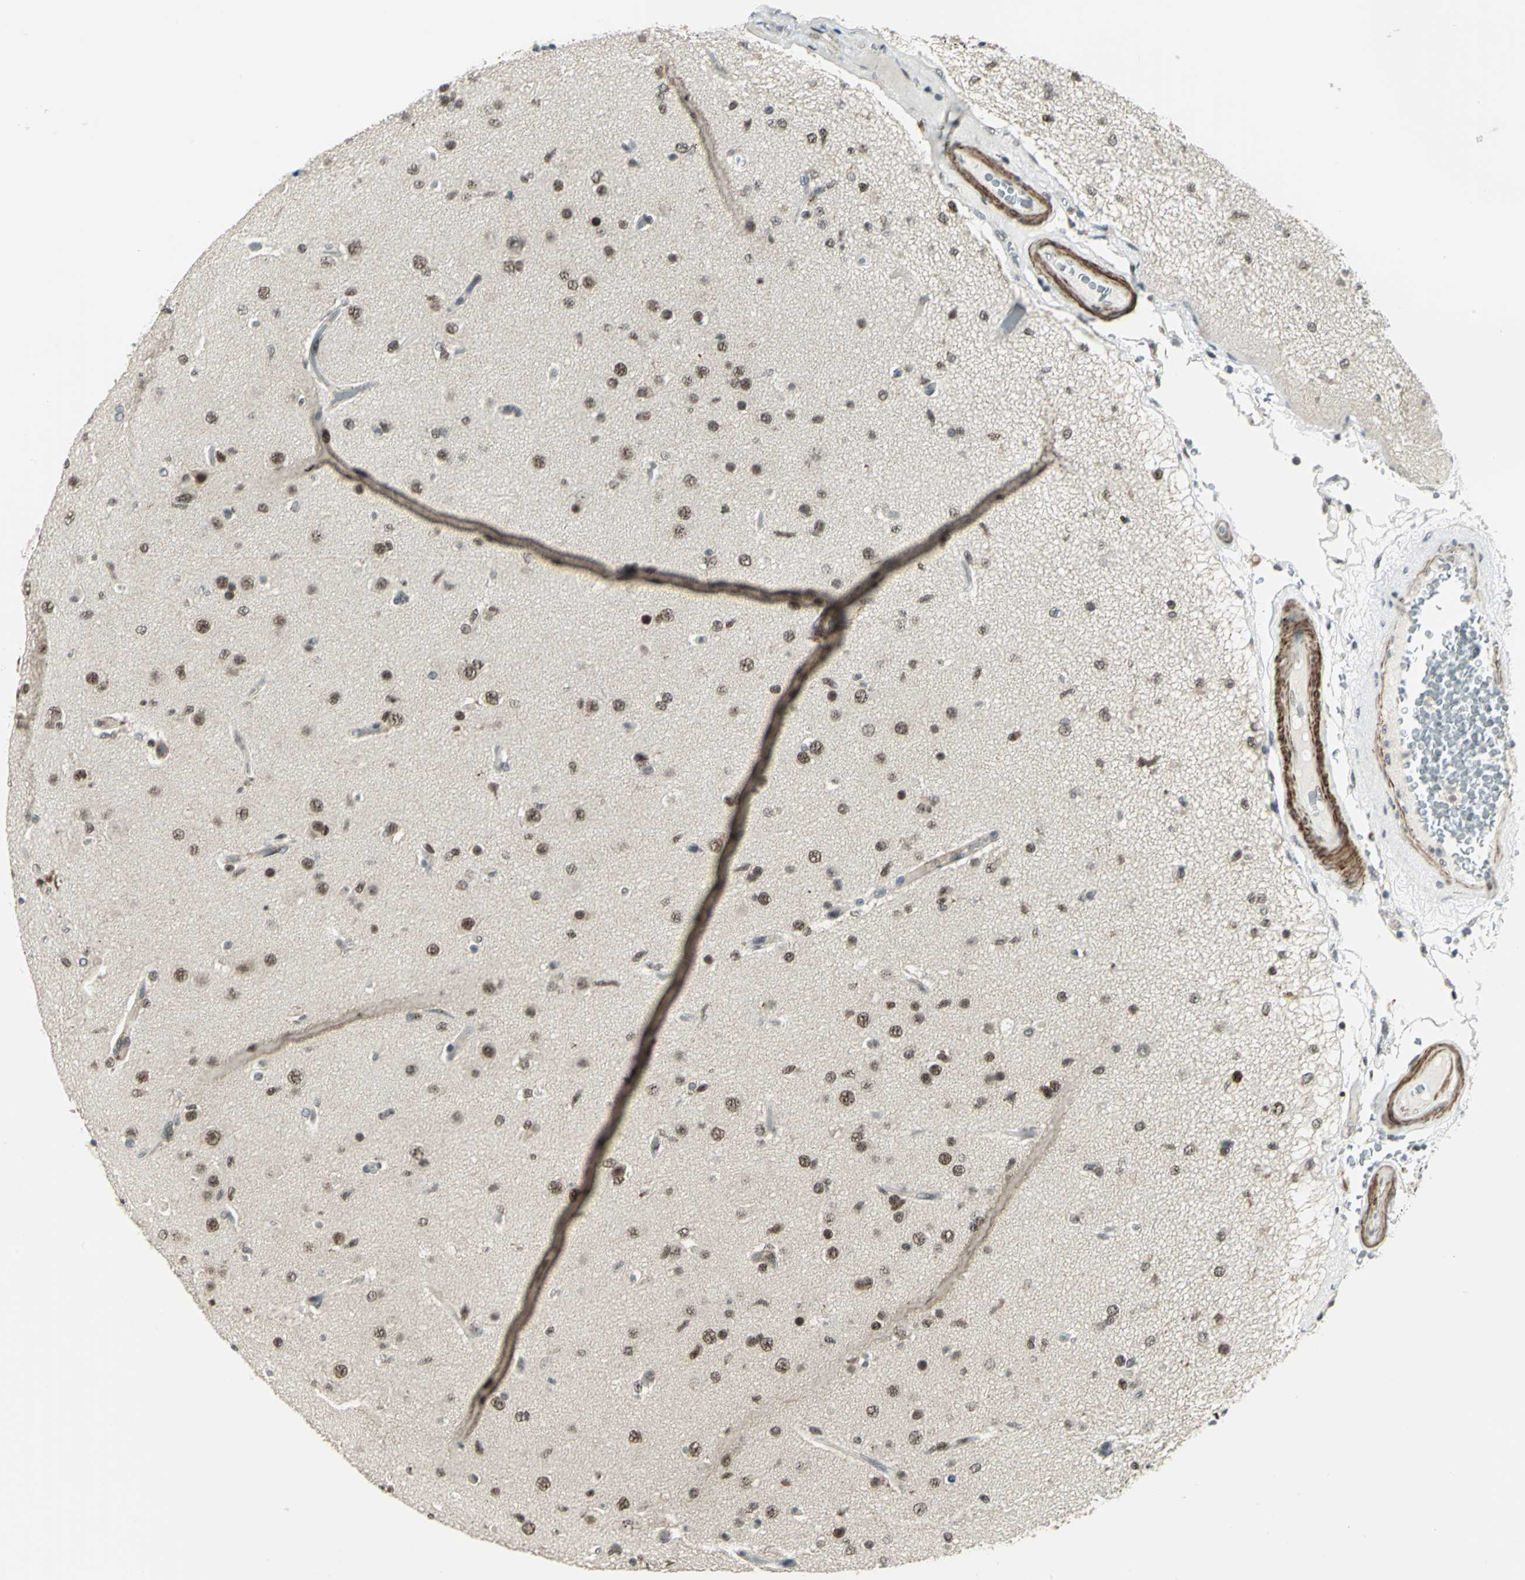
{"staining": {"intensity": "moderate", "quantity": ">75%", "location": "nuclear"}, "tissue": "glioma", "cell_type": "Tumor cells", "image_type": "cancer", "snomed": [{"axis": "morphology", "description": "Glioma, malignant, High grade"}, {"axis": "topography", "description": "Brain"}], "caption": "This image exhibits IHC staining of human glioma, with medium moderate nuclear expression in about >75% of tumor cells.", "gene": "MTA1", "patient": {"sex": "male", "age": 33}}